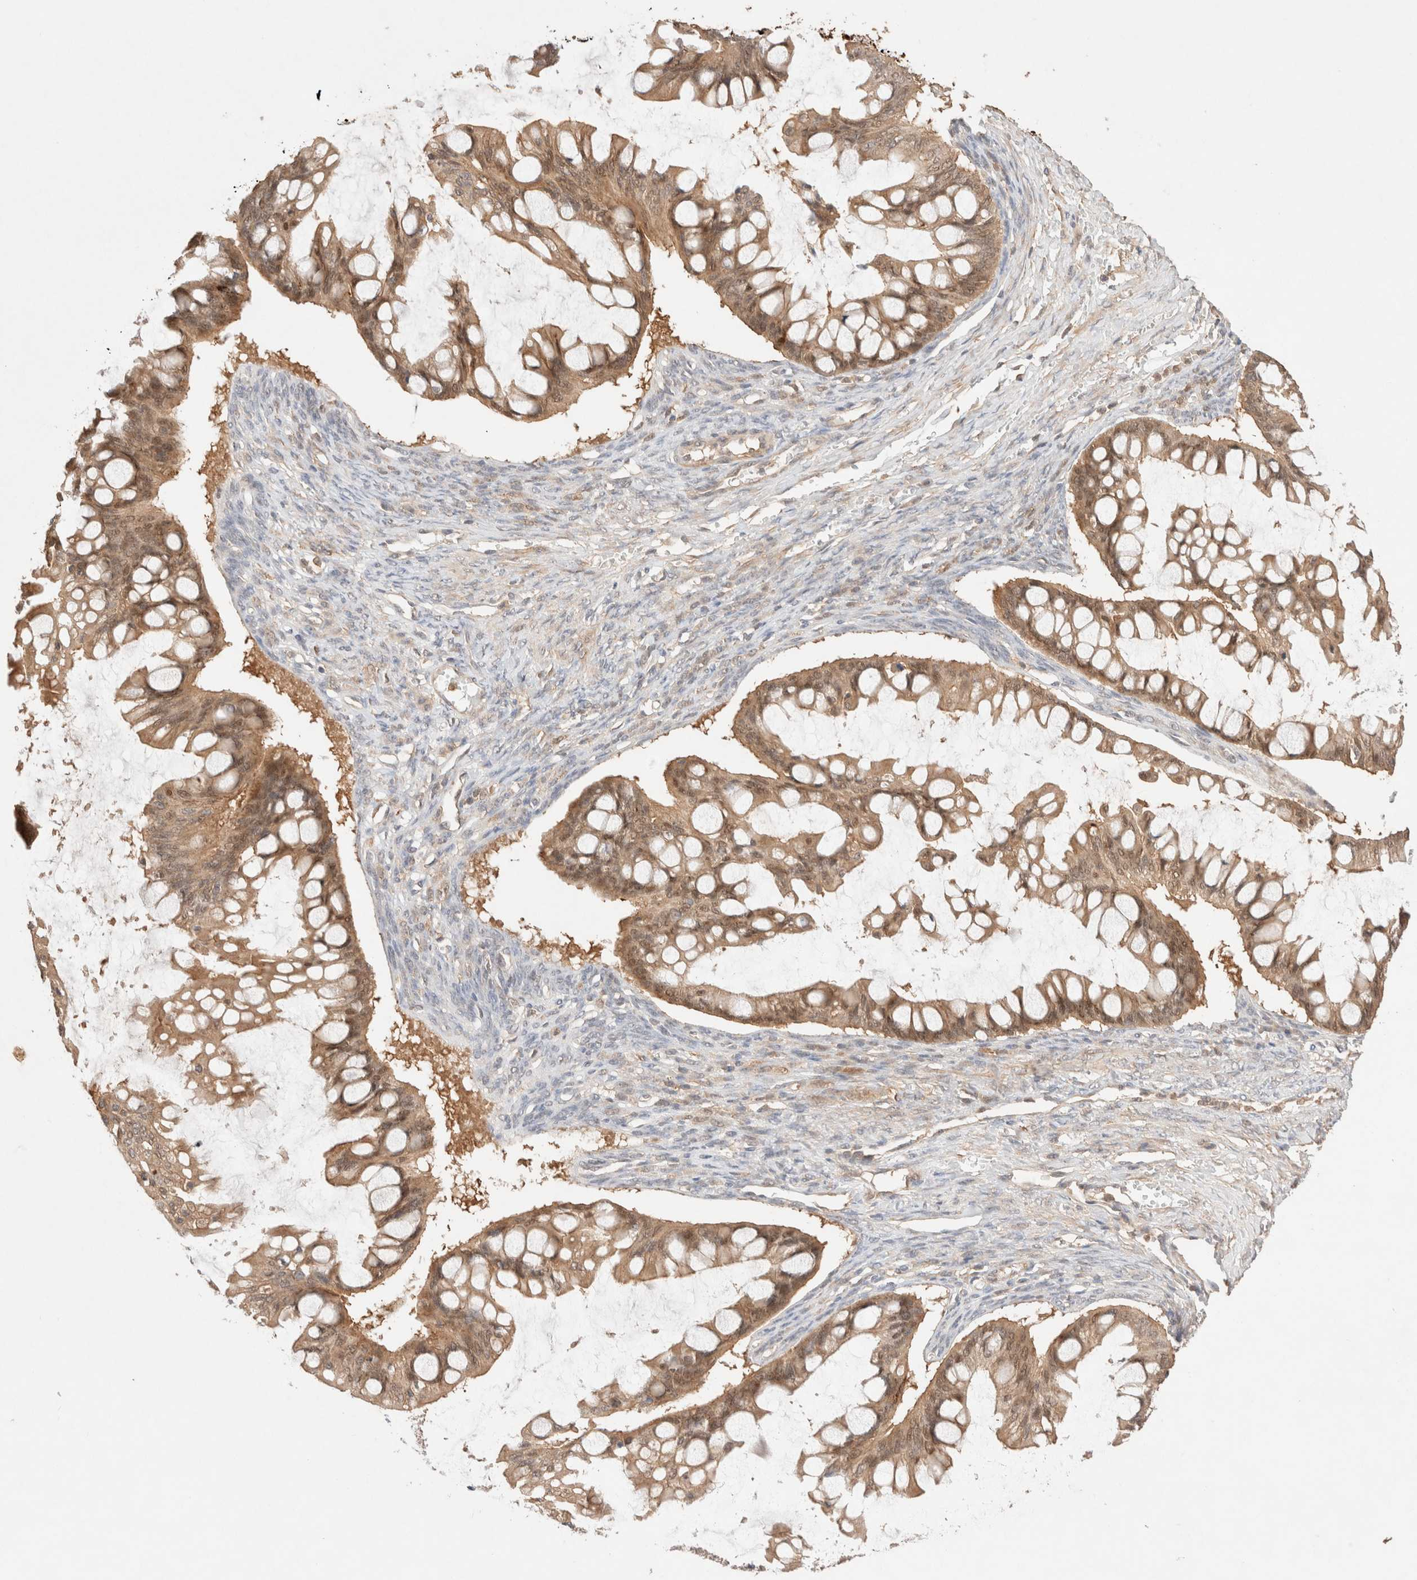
{"staining": {"intensity": "moderate", "quantity": ">75%", "location": "cytoplasmic/membranous,nuclear"}, "tissue": "ovarian cancer", "cell_type": "Tumor cells", "image_type": "cancer", "snomed": [{"axis": "morphology", "description": "Cystadenocarcinoma, mucinous, NOS"}, {"axis": "topography", "description": "Ovary"}], "caption": "Moderate cytoplasmic/membranous and nuclear protein positivity is identified in about >75% of tumor cells in ovarian cancer.", "gene": "CARNMT1", "patient": {"sex": "female", "age": 73}}